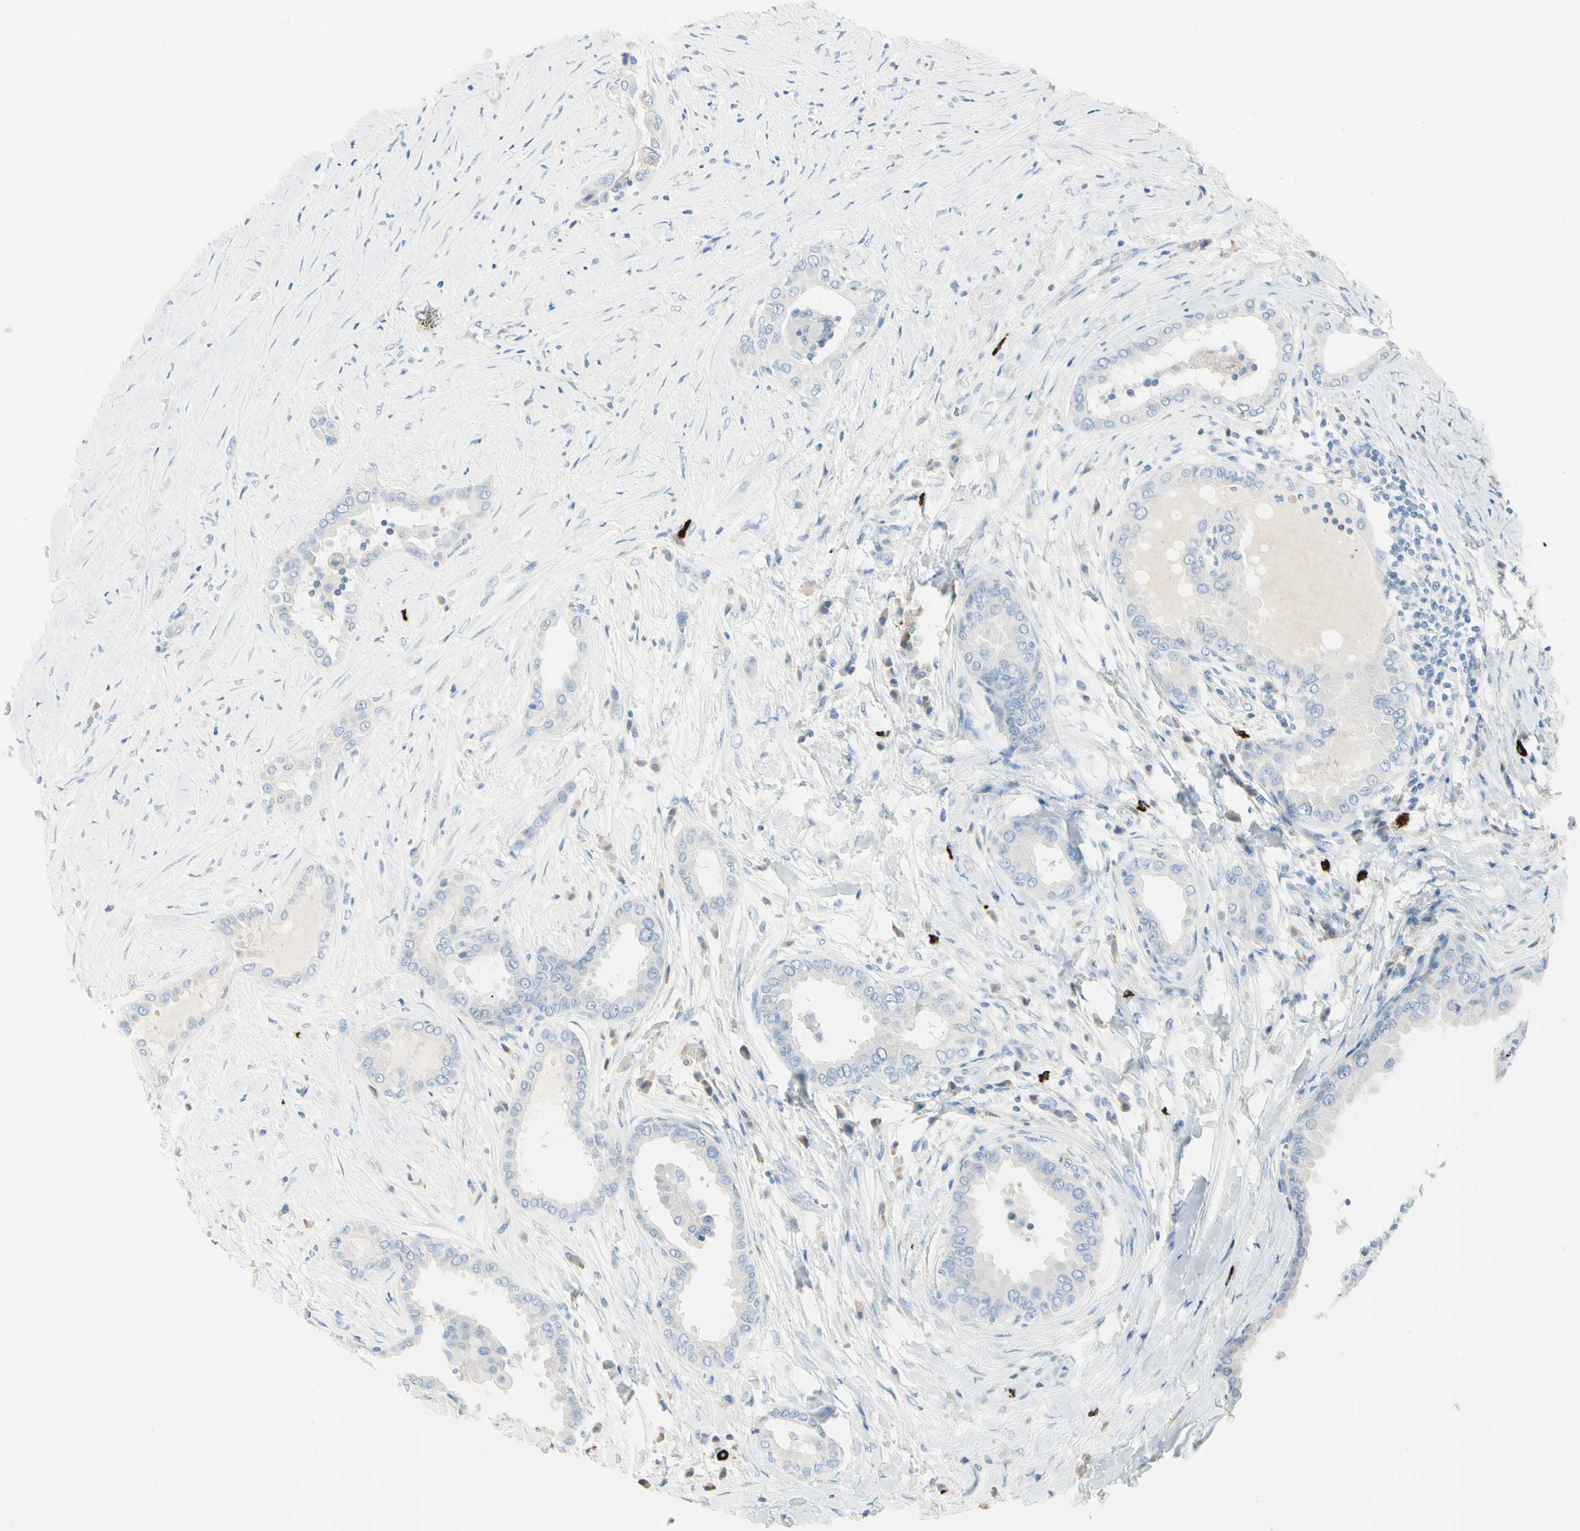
{"staining": {"intensity": "negative", "quantity": "none", "location": "none"}, "tissue": "thyroid cancer", "cell_type": "Tumor cells", "image_type": "cancer", "snomed": [{"axis": "morphology", "description": "Papillary adenocarcinoma, NOS"}, {"axis": "topography", "description": "Thyroid gland"}], "caption": "This is an IHC photomicrograph of thyroid papillary adenocarcinoma. There is no staining in tumor cells.", "gene": "DLG4", "patient": {"sex": "male", "age": 33}}